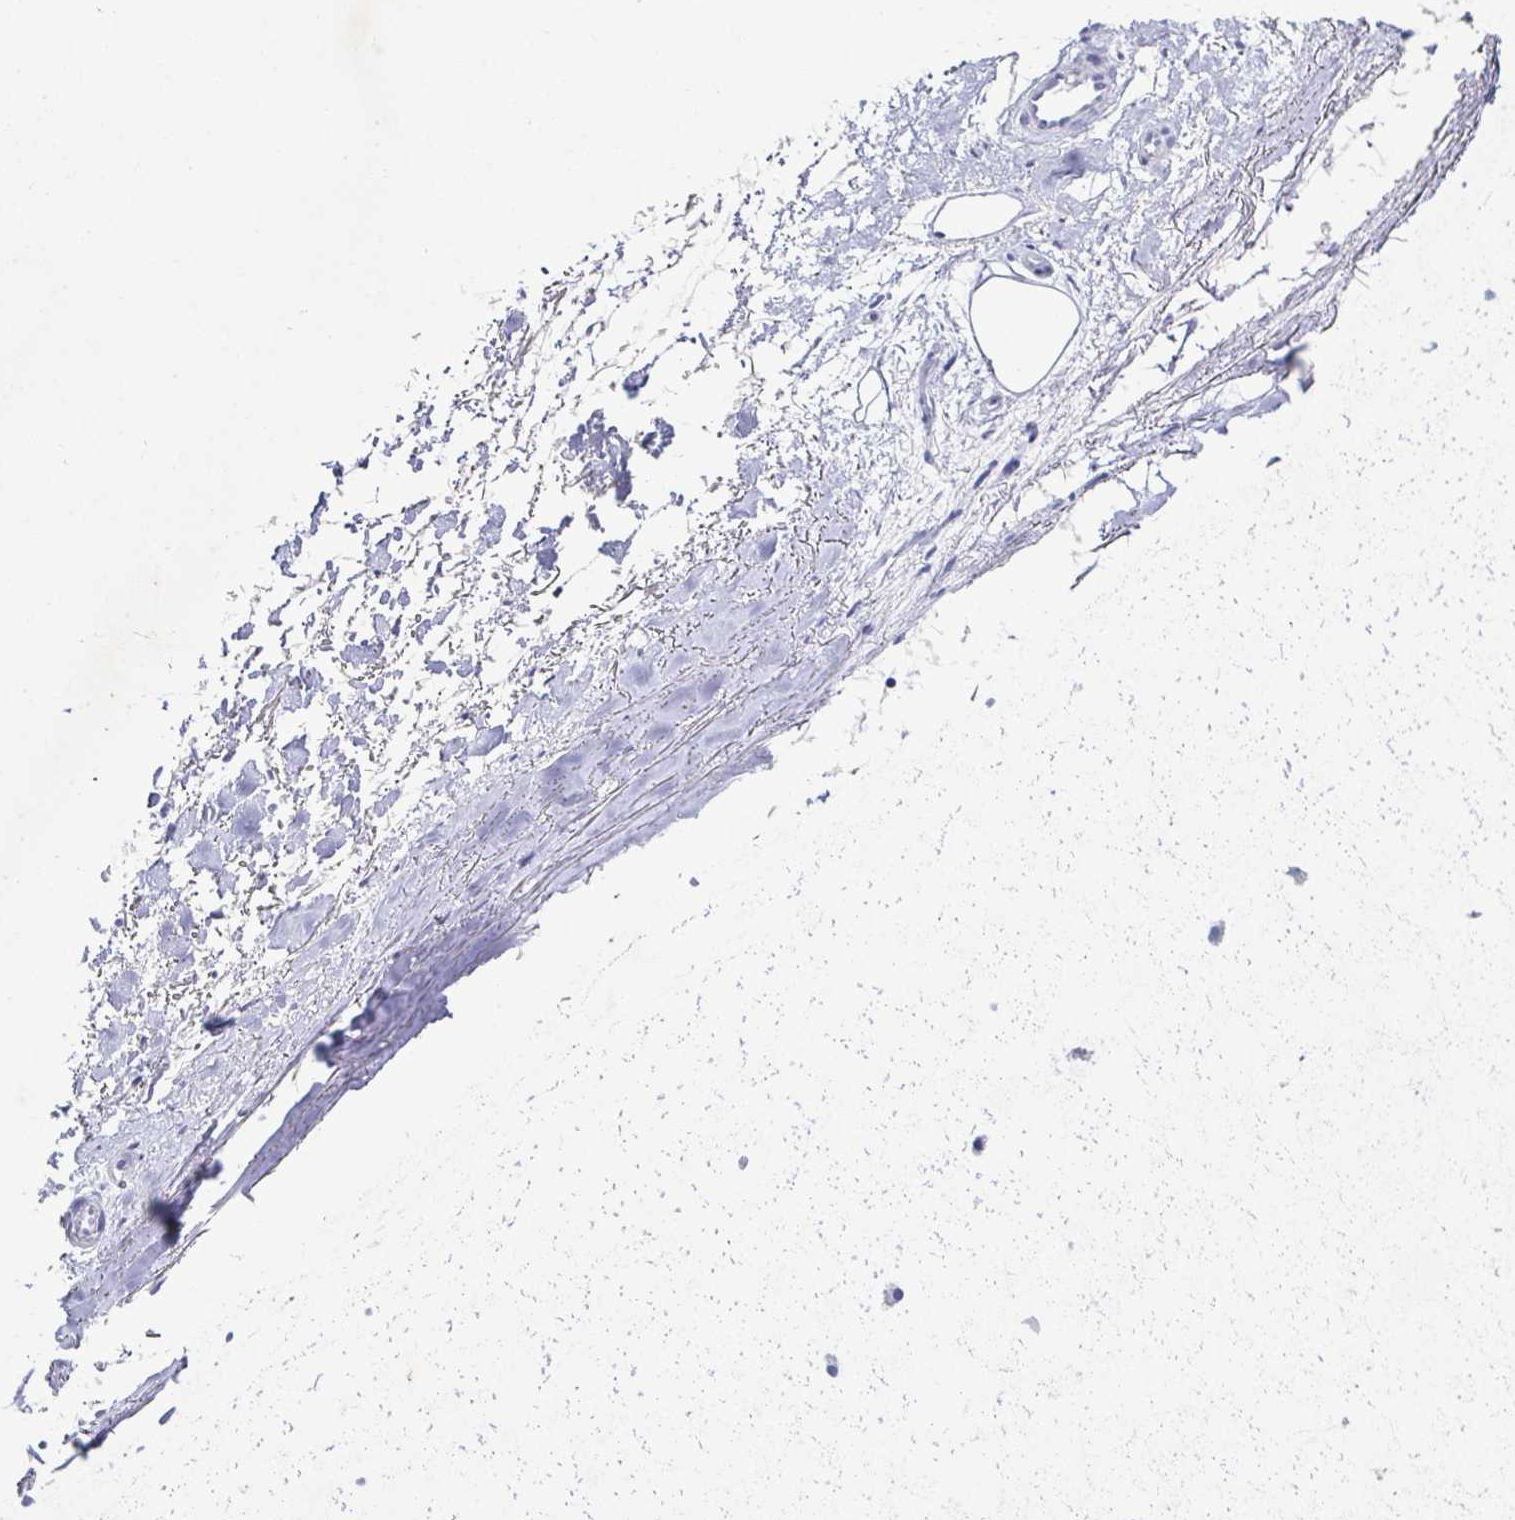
{"staining": {"intensity": "negative", "quantity": "none", "location": "none"}, "tissue": "adipose tissue", "cell_type": "Adipocytes", "image_type": "normal", "snomed": [{"axis": "morphology", "description": "Normal tissue, NOS"}, {"axis": "topography", "description": "Cartilage tissue"}], "caption": "Unremarkable adipose tissue was stained to show a protein in brown. There is no significant expression in adipocytes. (Stains: DAB (3,3'-diaminobenzidine) IHC with hematoxylin counter stain, Microscopy: brightfield microscopy at high magnification).", "gene": "ZG16B", "patient": {"sex": "male", "age": 65}}